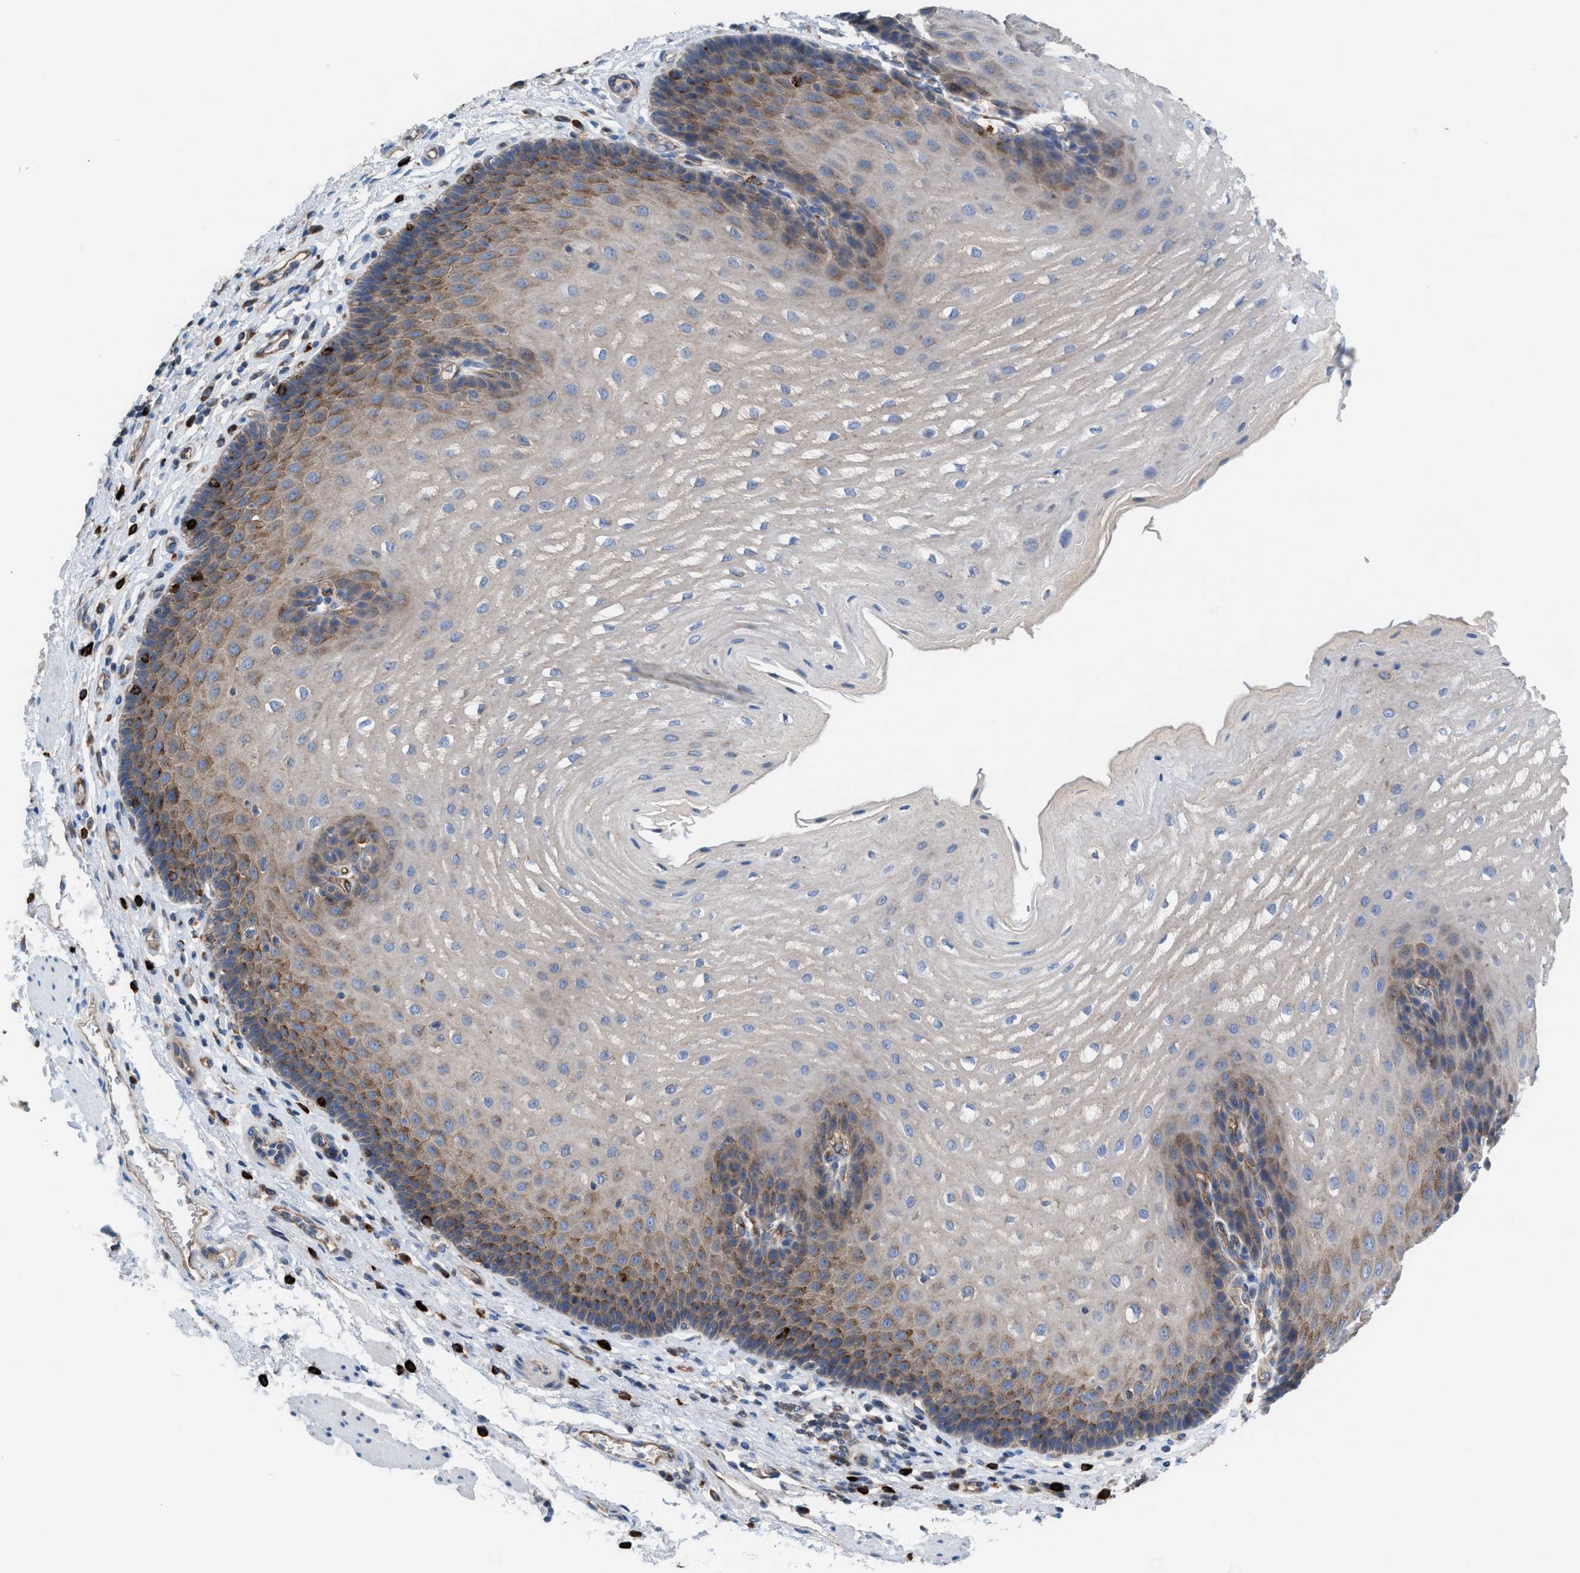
{"staining": {"intensity": "moderate", "quantity": "<25%", "location": "cytoplasmic/membranous"}, "tissue": "esophagus", "cell_type": "Squamous epithelial cells", "image_type": "normal", "snomed": [{"axis": "morphology", "description": "Normal tissue, NOS"}, {"axis": "topography", "description": "Esophagus"}], "caption": "Immunohistochemistry (IHC) of unremarkable human esophagus exhibits low levels of moderate cytoplasmic/membranous expression in approximately <25% of squamous epithelial cells. The staining is performed using DAB brown chromogen to label protein expression. The nuclei are counter-stained blue using hematoxylin.", "gene": "NYAP1", "patient": {"sex": "male", "age": 54}}